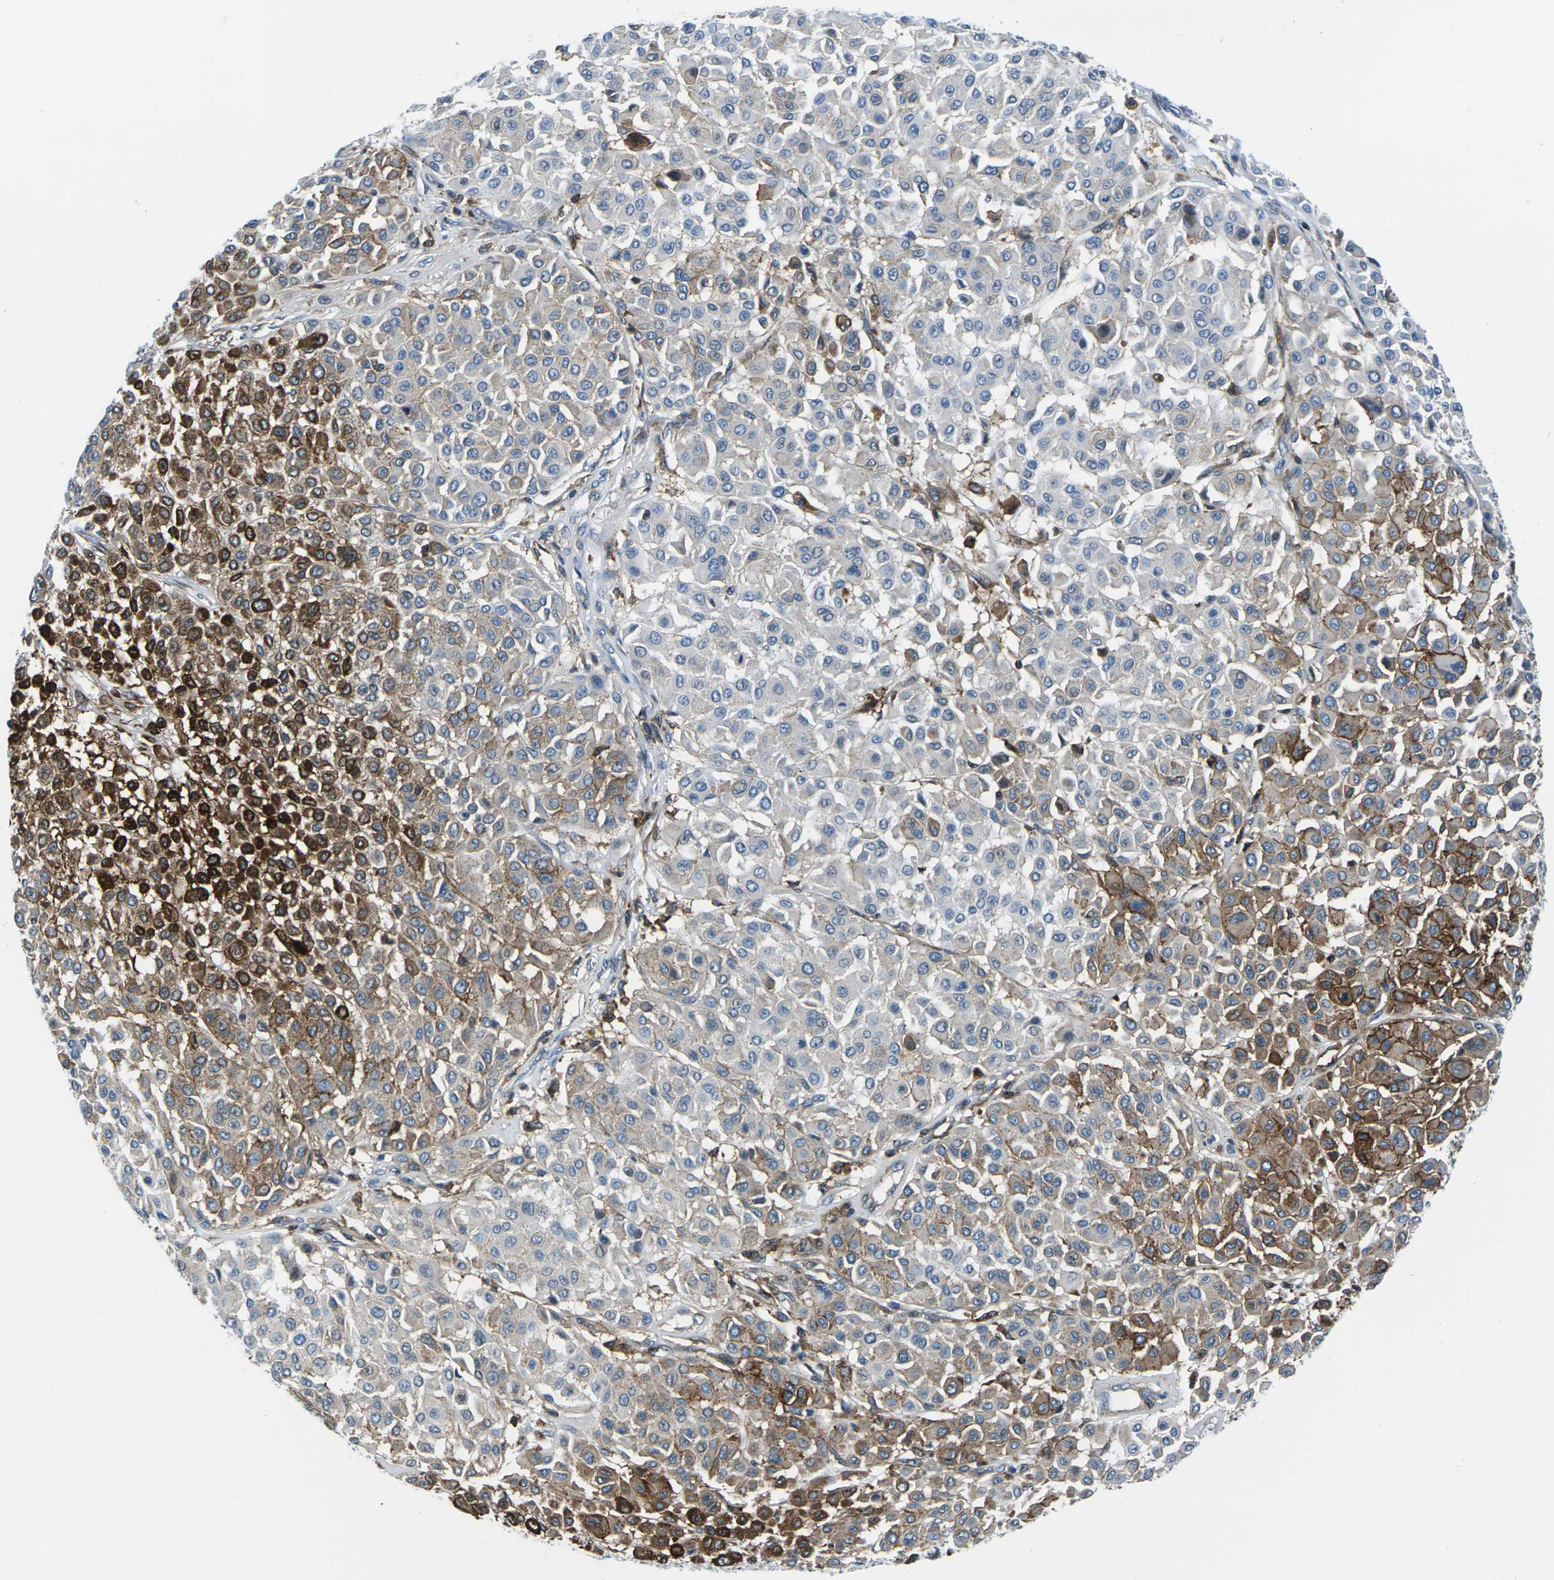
{"staining": {"intensity": "strong", "quantity": "<25%", "location": "cytoplasmic/membranous"}, "tissue": "melanoma", "cell_type": "Tumor cells", "image_type": "cancer", "snomed": [{"axis": "morphology", "description": "Malignant melanoma, Metastatic site"}, {"axis": "topography", "description": "Soft tissue"}], "caption": "Malignant melanoma (metastatic site) stained with immunohistochemistry (IHC) demonstrates strong cytoplasmic/membranous positivity in about <25% of tumor cells.", "gene": "SOCS4", "patient": {"sex": "male", "age": 41}}